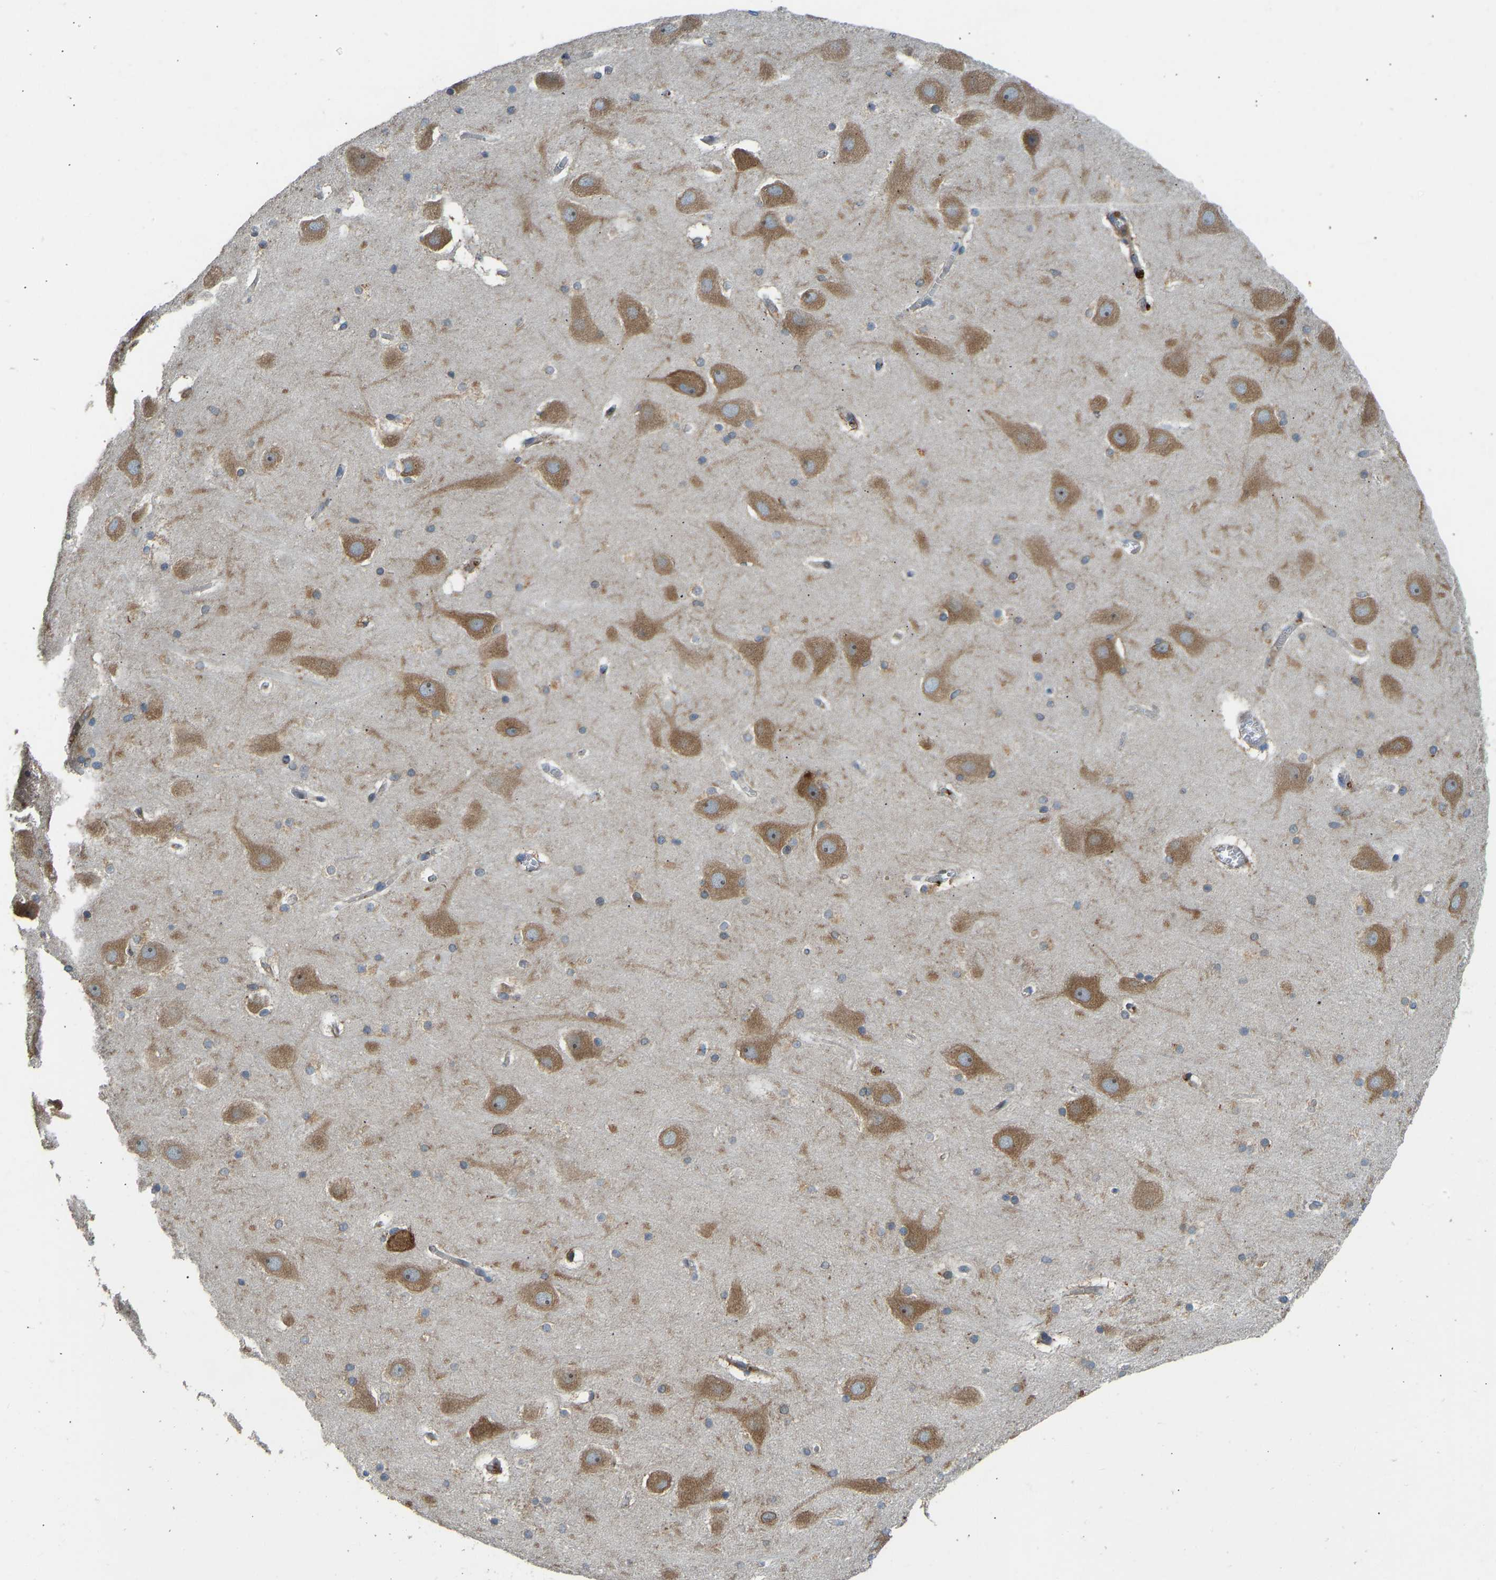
{"staining": {"intensity": "moderate", "quantity": "25%-75%", "location": "cytoplasmic/membranous"}, "tissue": "hippocampus", "cell_type": "Glial cells", "image_type": "normal", "snomed": [{"axis": "morphology", "description": "Normal tissue, NOS"}, {"axis": "topography", "description": "Hippocampus"}], "caption": "IHC micrograph of normal hippocampus: human hippocampus stained using immunohistochemistry shows medium levels of moderate protein expression localized specifically in the cytoplasmic/membranous of glial cells, appearing as a cytoplasmic/membranous brown color.", "gene": "OS9", "patient": {"sex": "male", "age": 45}}